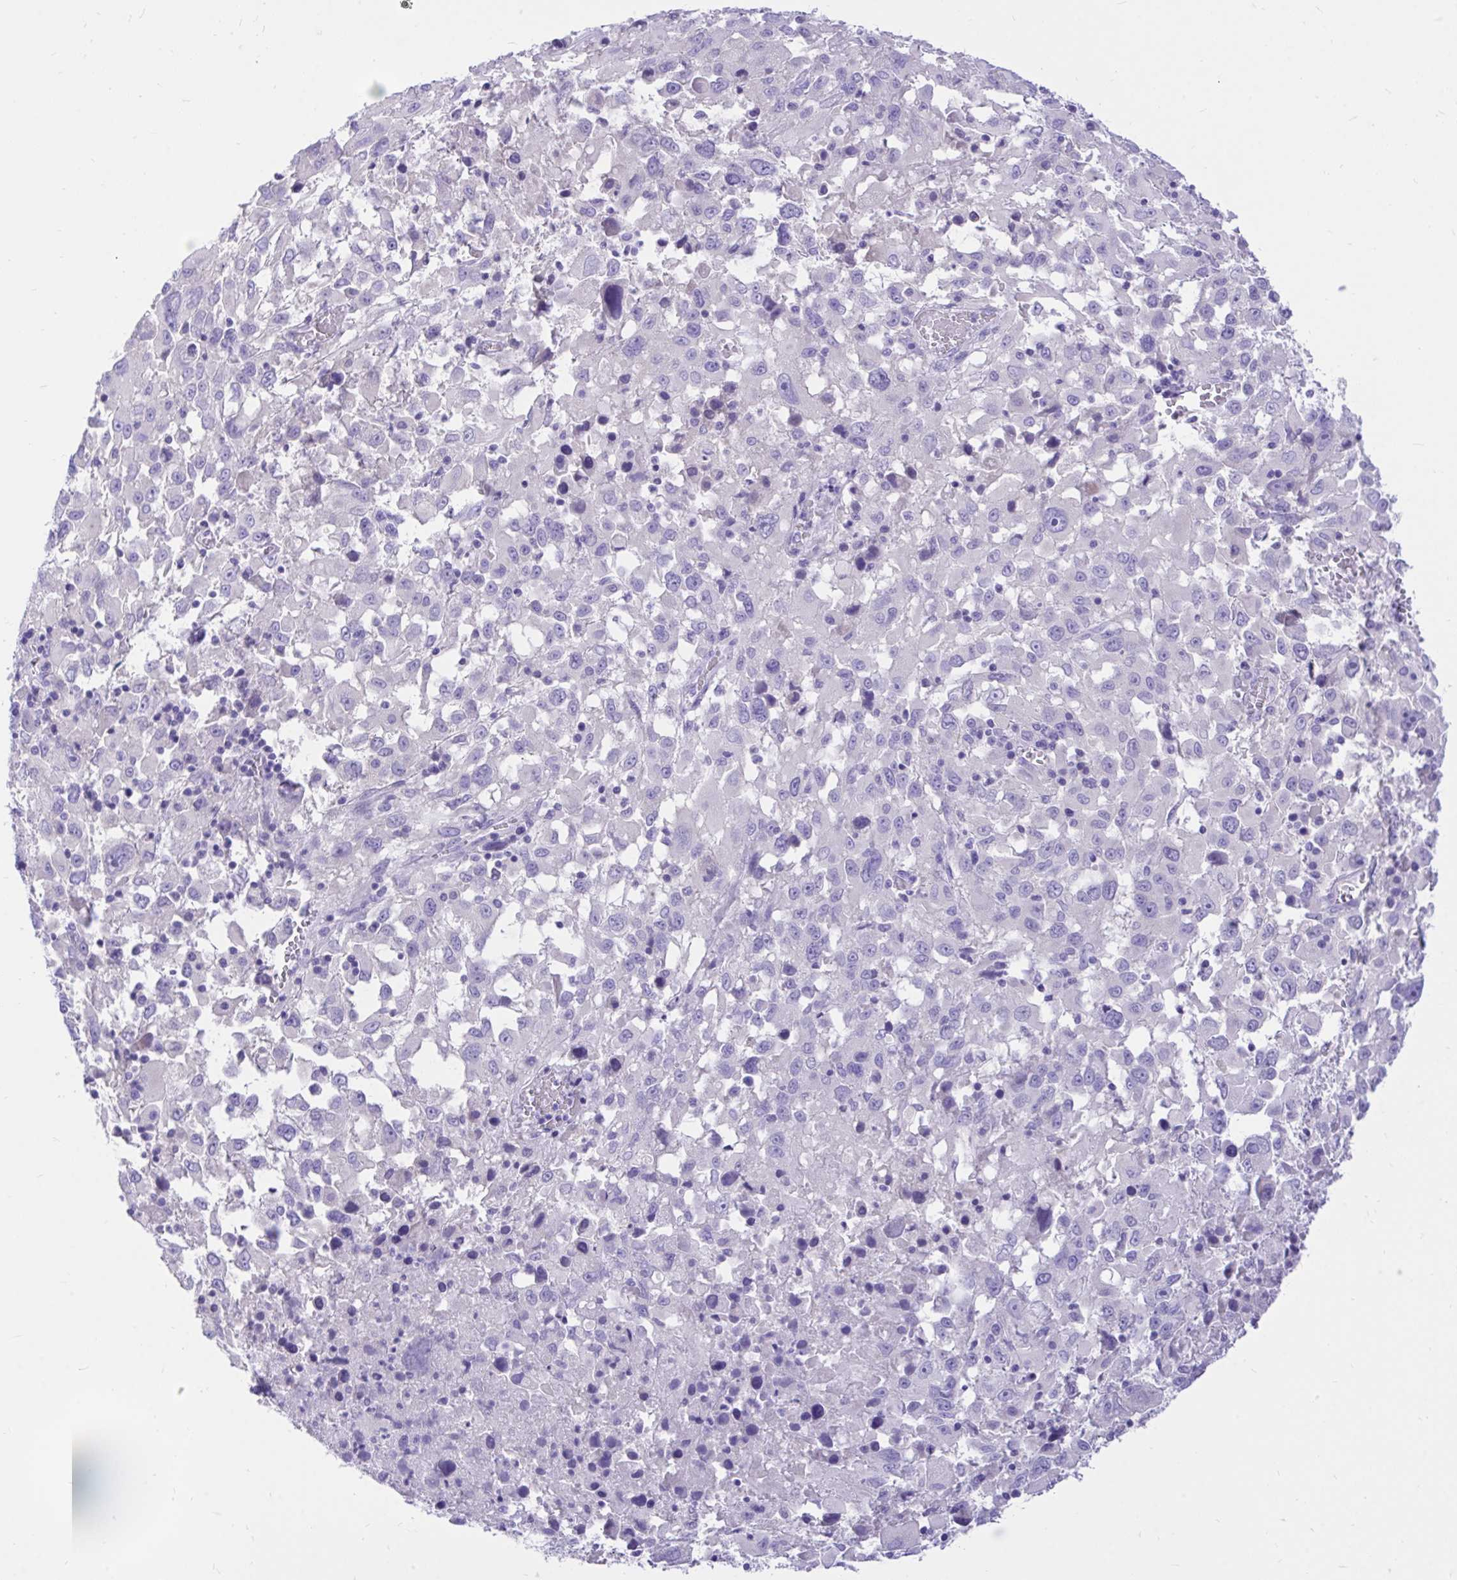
{"staining": {"intensity": "negative", "quantity": "none", "location": "none"}, "tissue": "melanoma", "cell_type": "Tumor cells", "image_type": "cancer", "snomed": [{"axis": "morphology", "description": "Malignant melanoma, Metastatic site"}, {"axis": "topography", "description": "Soft tissue"}], "caption": "Protein analysis of malignant melanoma (metastatic site) shows no significant expression in tumor cells.", "gene": "MON1A", "patient": {"sex": "male", "age": 50}}